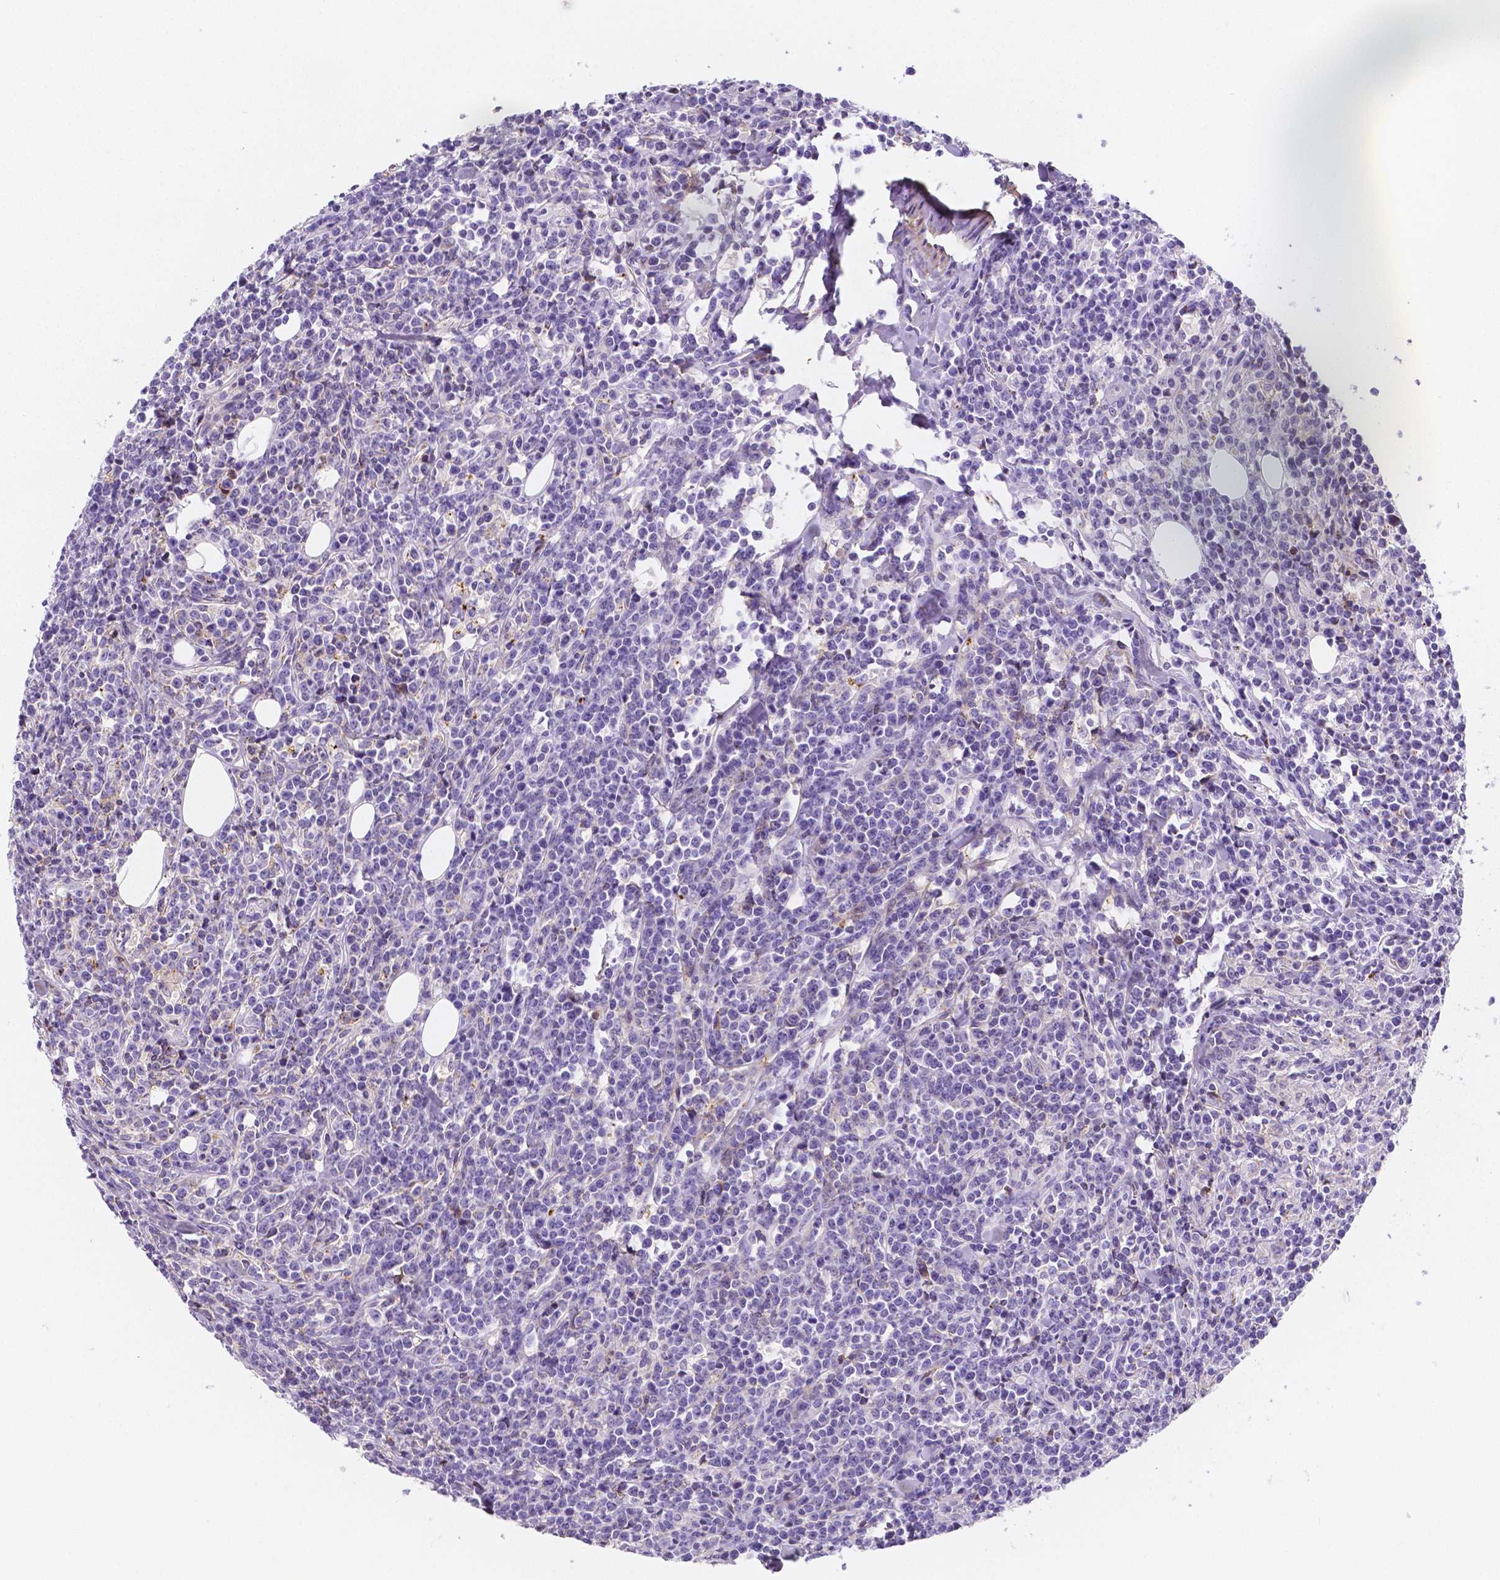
{"staining": {"intensity": "negative", "quantity": "none", "location": "none"}, "tissue": "lymphoma", "cell_type": "Tumor cells", "image_type": "cancer", "snomed": [{"axis": "morphology", "description": "Malignant lymphoma, non-Hodgkin's type, High grade"}, {"axis": "topography", "description": "Small intestine"}], "caption": "High power microscopy histopathology image of an immunohistochemistry histopathology image of malignant lymphoma, non-Hodgkin's type (high-grade), revealing no significant expression in tumor cells.", "gene": "GABRD", "patient": {"sex": "female", "age": 56}}